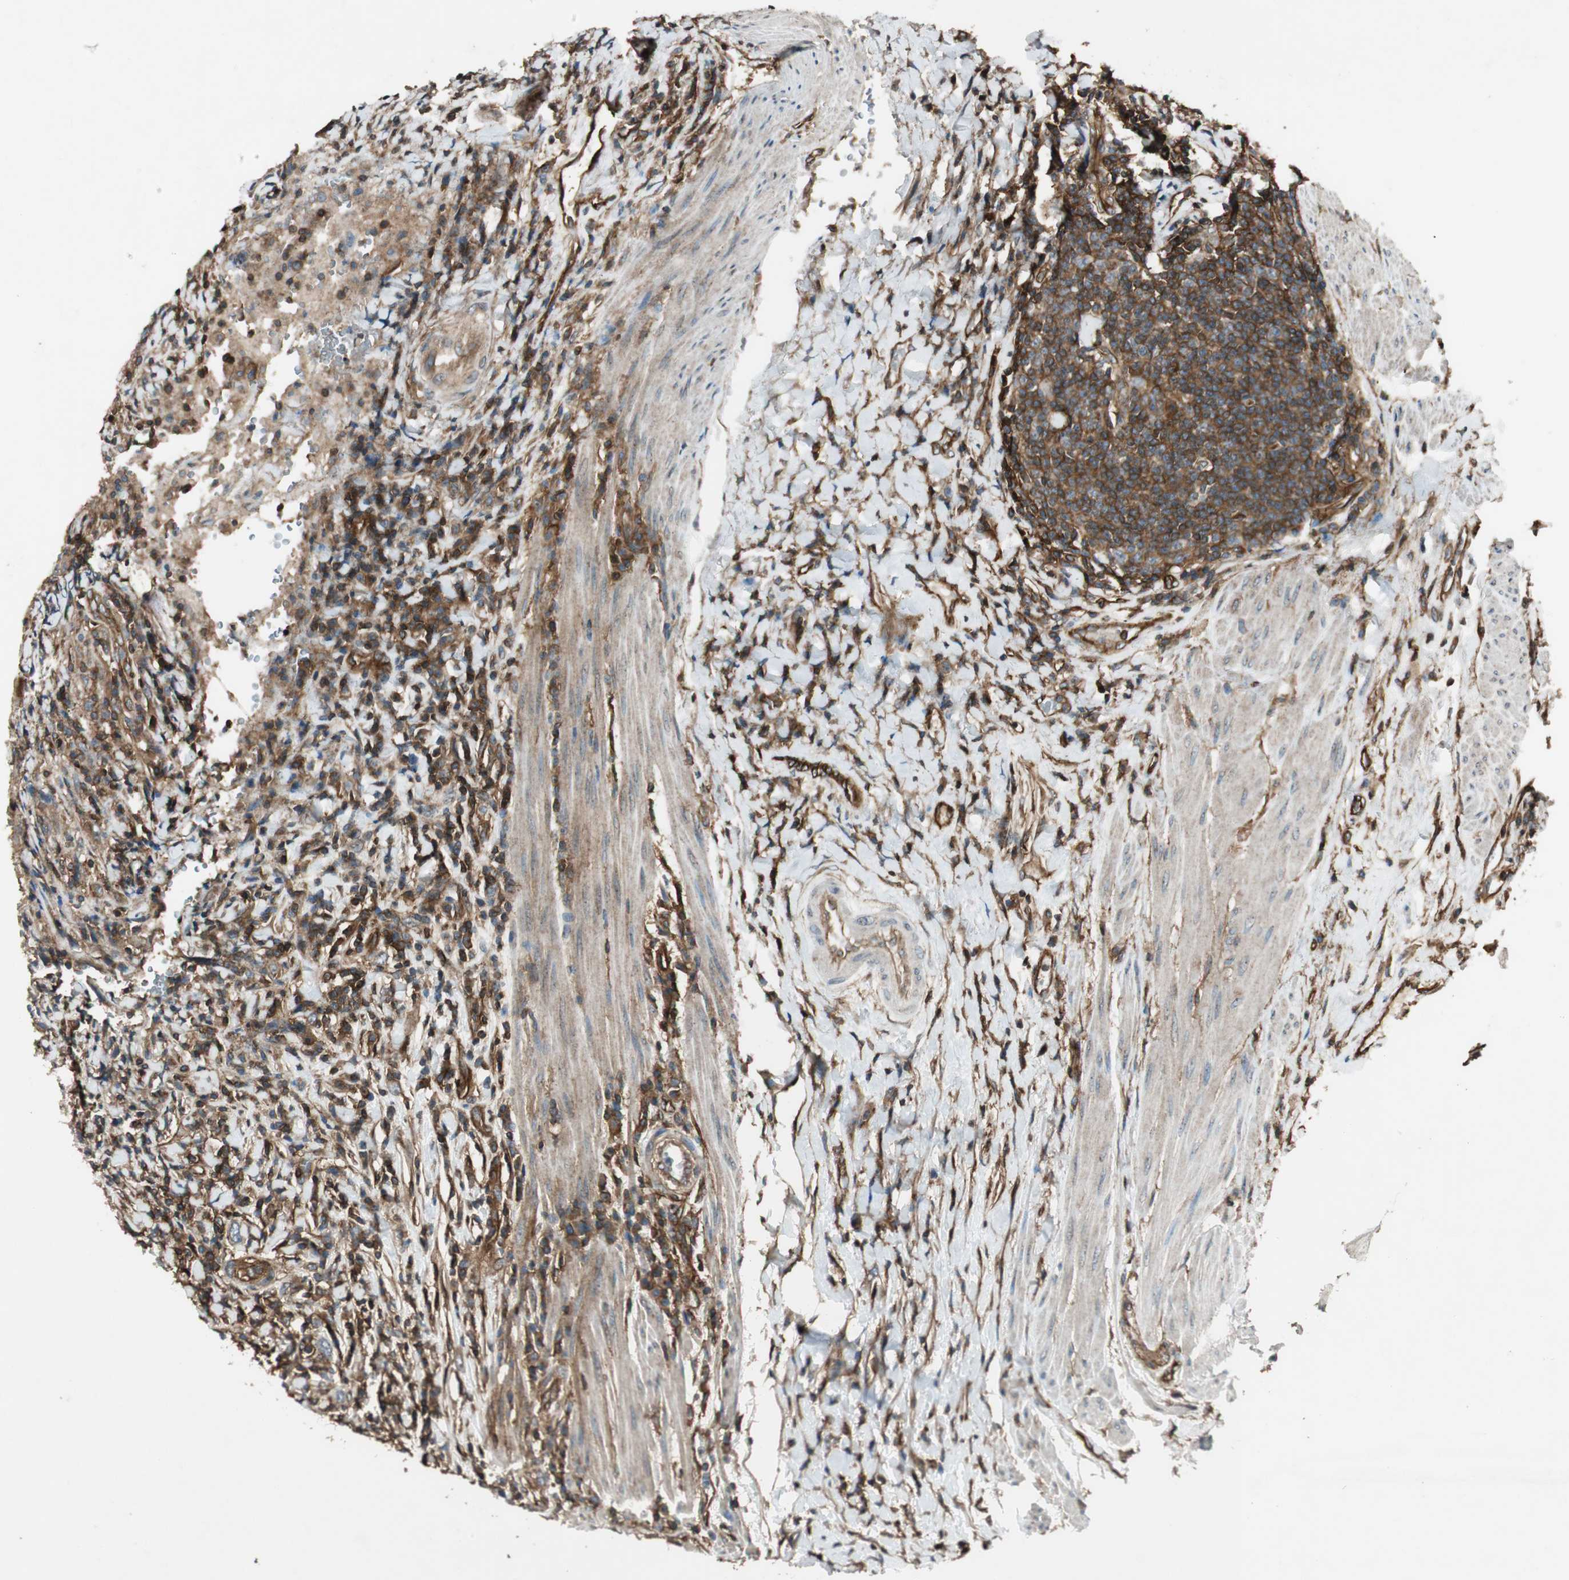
{"staining": {"intensity": "strong", "quantity": ">75%", "location": "cytoplasmic/membranous"}, "tissue": "urothelial cancer", "cell_type": "Tumor cells", "image_type": "cancer", "snomed": [{"axis": "morphology", "description": "Urothelial carcinoma, High grade"}, {"axis": "topography", "description": "Urinary bladder"}], "caption": "Protein expression analysis of high-grade urothelial carcinoma displays strong cytoplasmic/membranous positivity in approximately >75% of tumor cells. (Brightfield microscopy of DAB IHC at high magnification).", "gene": "BTN3A3", "patient": {"sex": "male", "age": 61}}